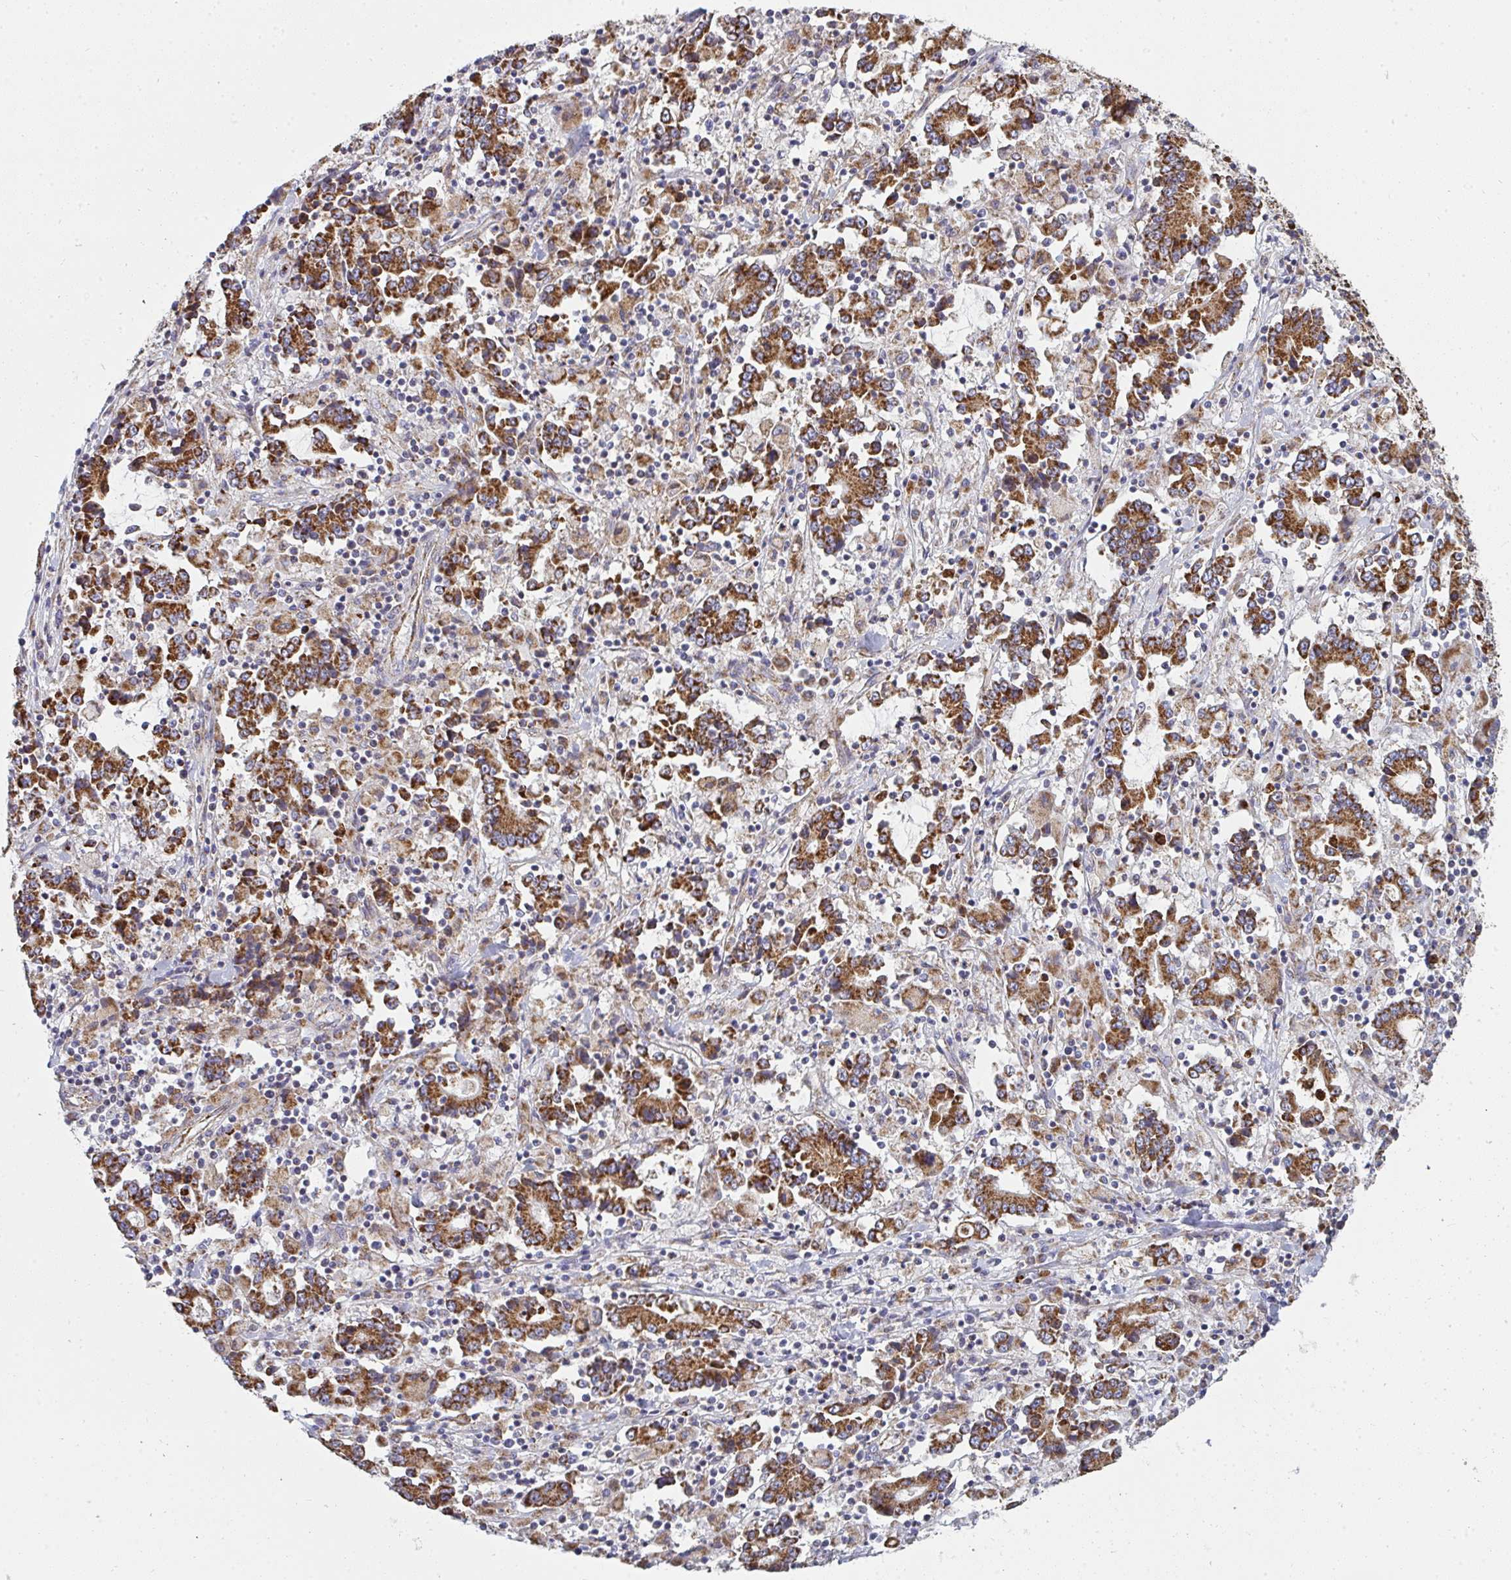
{"staining": {"intensity": "strong", "quantity": ">75%", "location": "cytoplasmic/membranous"}, "tissue": "stomach cancer", "cell_type": "Tumor cells", "image_type": "cancer", "snomed": [{"axis": "morphology", "description": "Adenocarcinoma, NOS"}, {"axis": "topography", "description": "Stomach, upper"}], "caption": "A high-resolution histopathology image shows immunohistochemistry (IHC) staining of stomach cancer, which exhibits strong cytoplasmic/membranous positivity in about >75% of tumor cells. (Stains: DAB (3,3'-diaminobenzidine) in brown, nuclei in blue, Microscopy: brightfield microscopy at high magnification).", "gene": "FAHD1", "patient": {"sex": "male", "age": 68}}